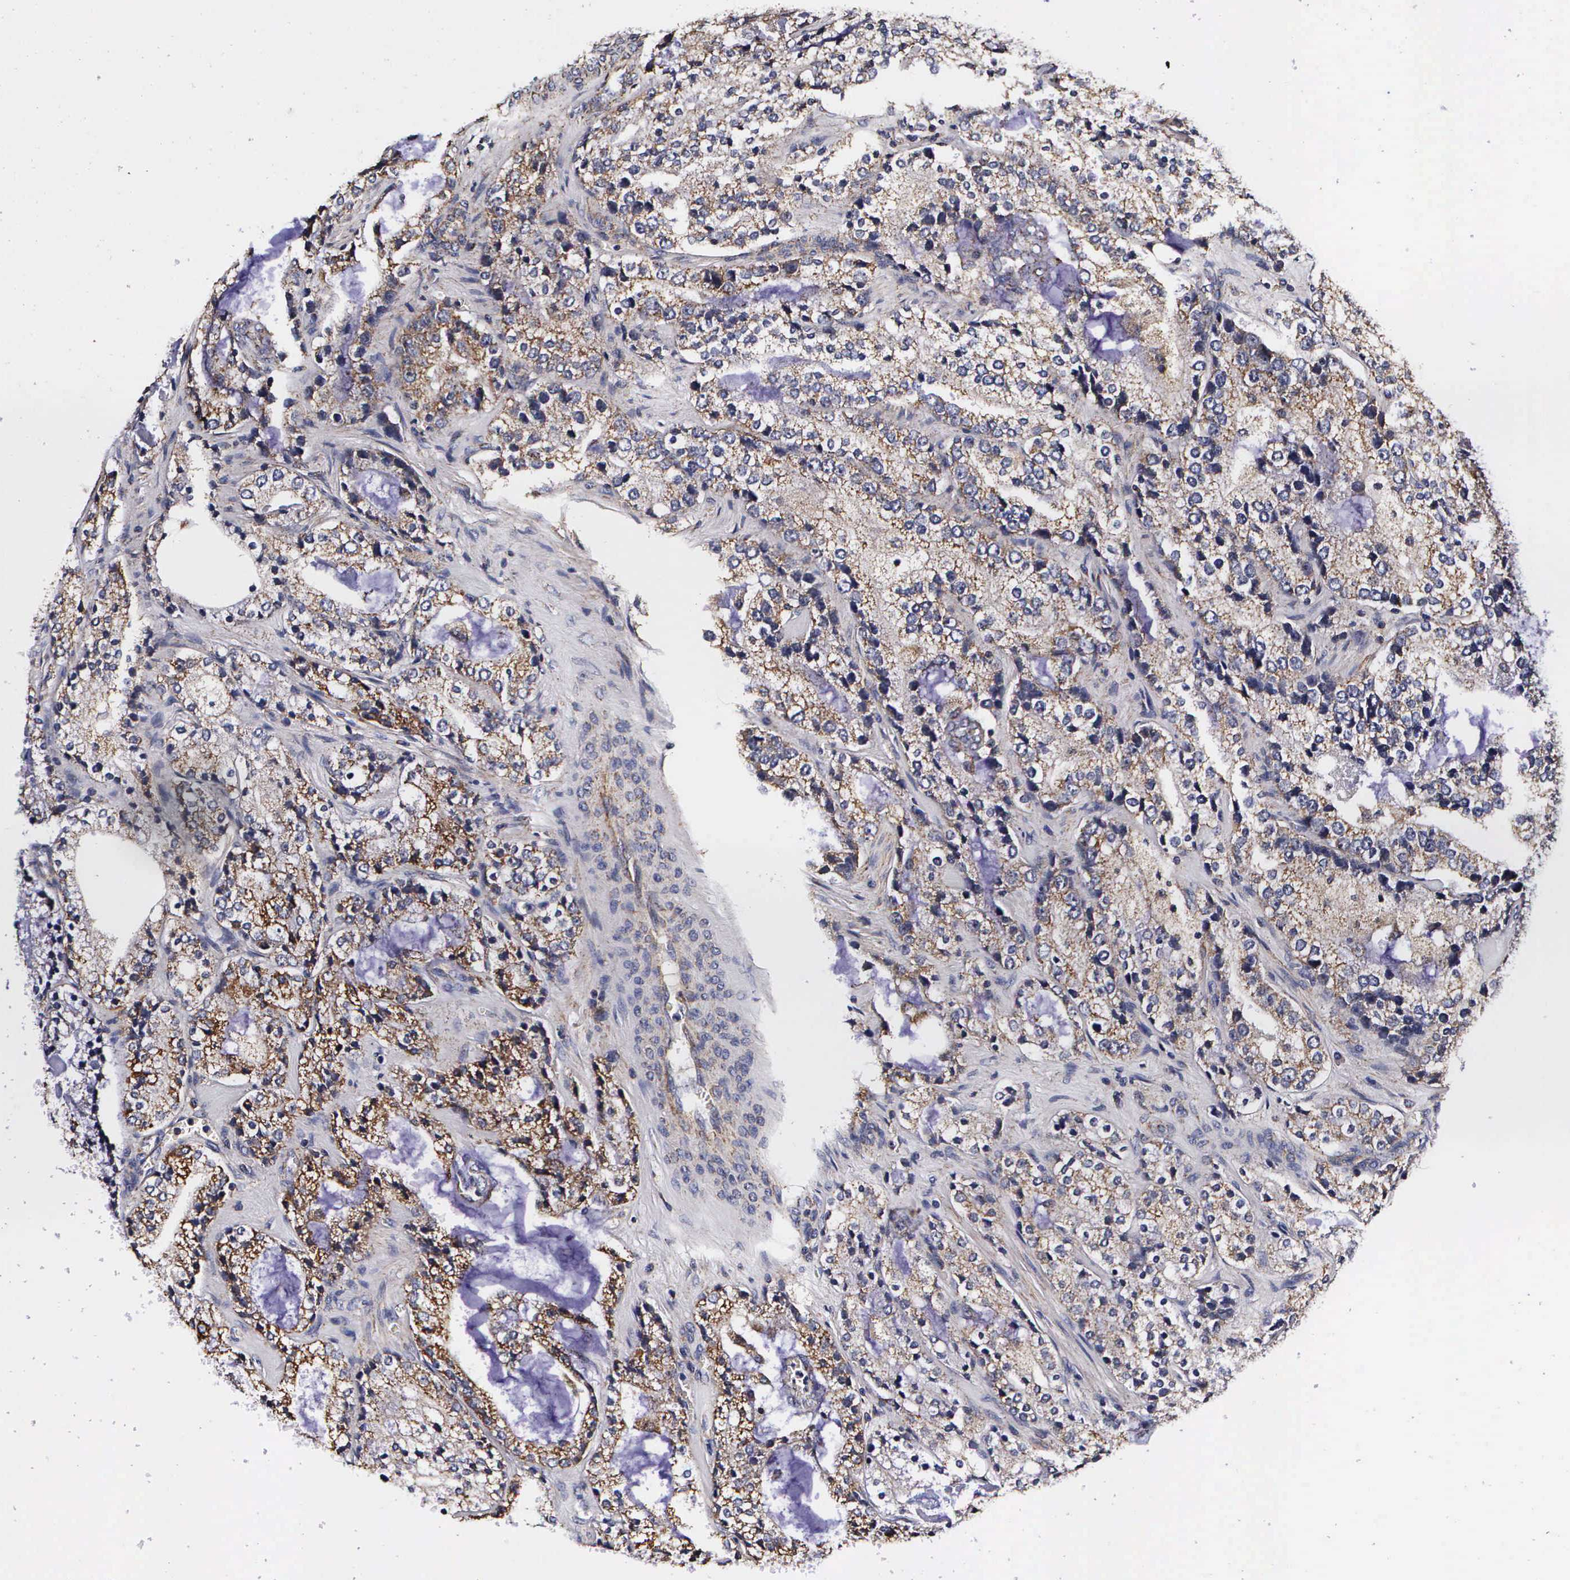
{"staining": {"intensity": "moderate", "quantity": ">75%", "location": "cytoplasmic/membranous"}, "tissue": "prostate cancer", "cell_type": "Tumor cells", "image_type": "cancer", "snomed": [{"axis": "morphology", "description": "Adenocarcinoma, High grade"}, {"axis": "topography", "description": "Prostate"}], "caption": "This is an image of immunohistochemistry staining of prostate cancer, which shows moderate positivity in the cytoplasmic/membranous of tumor cells.", "gene": "PSMA3", "patient": {"sex": "male", "age": 63}}